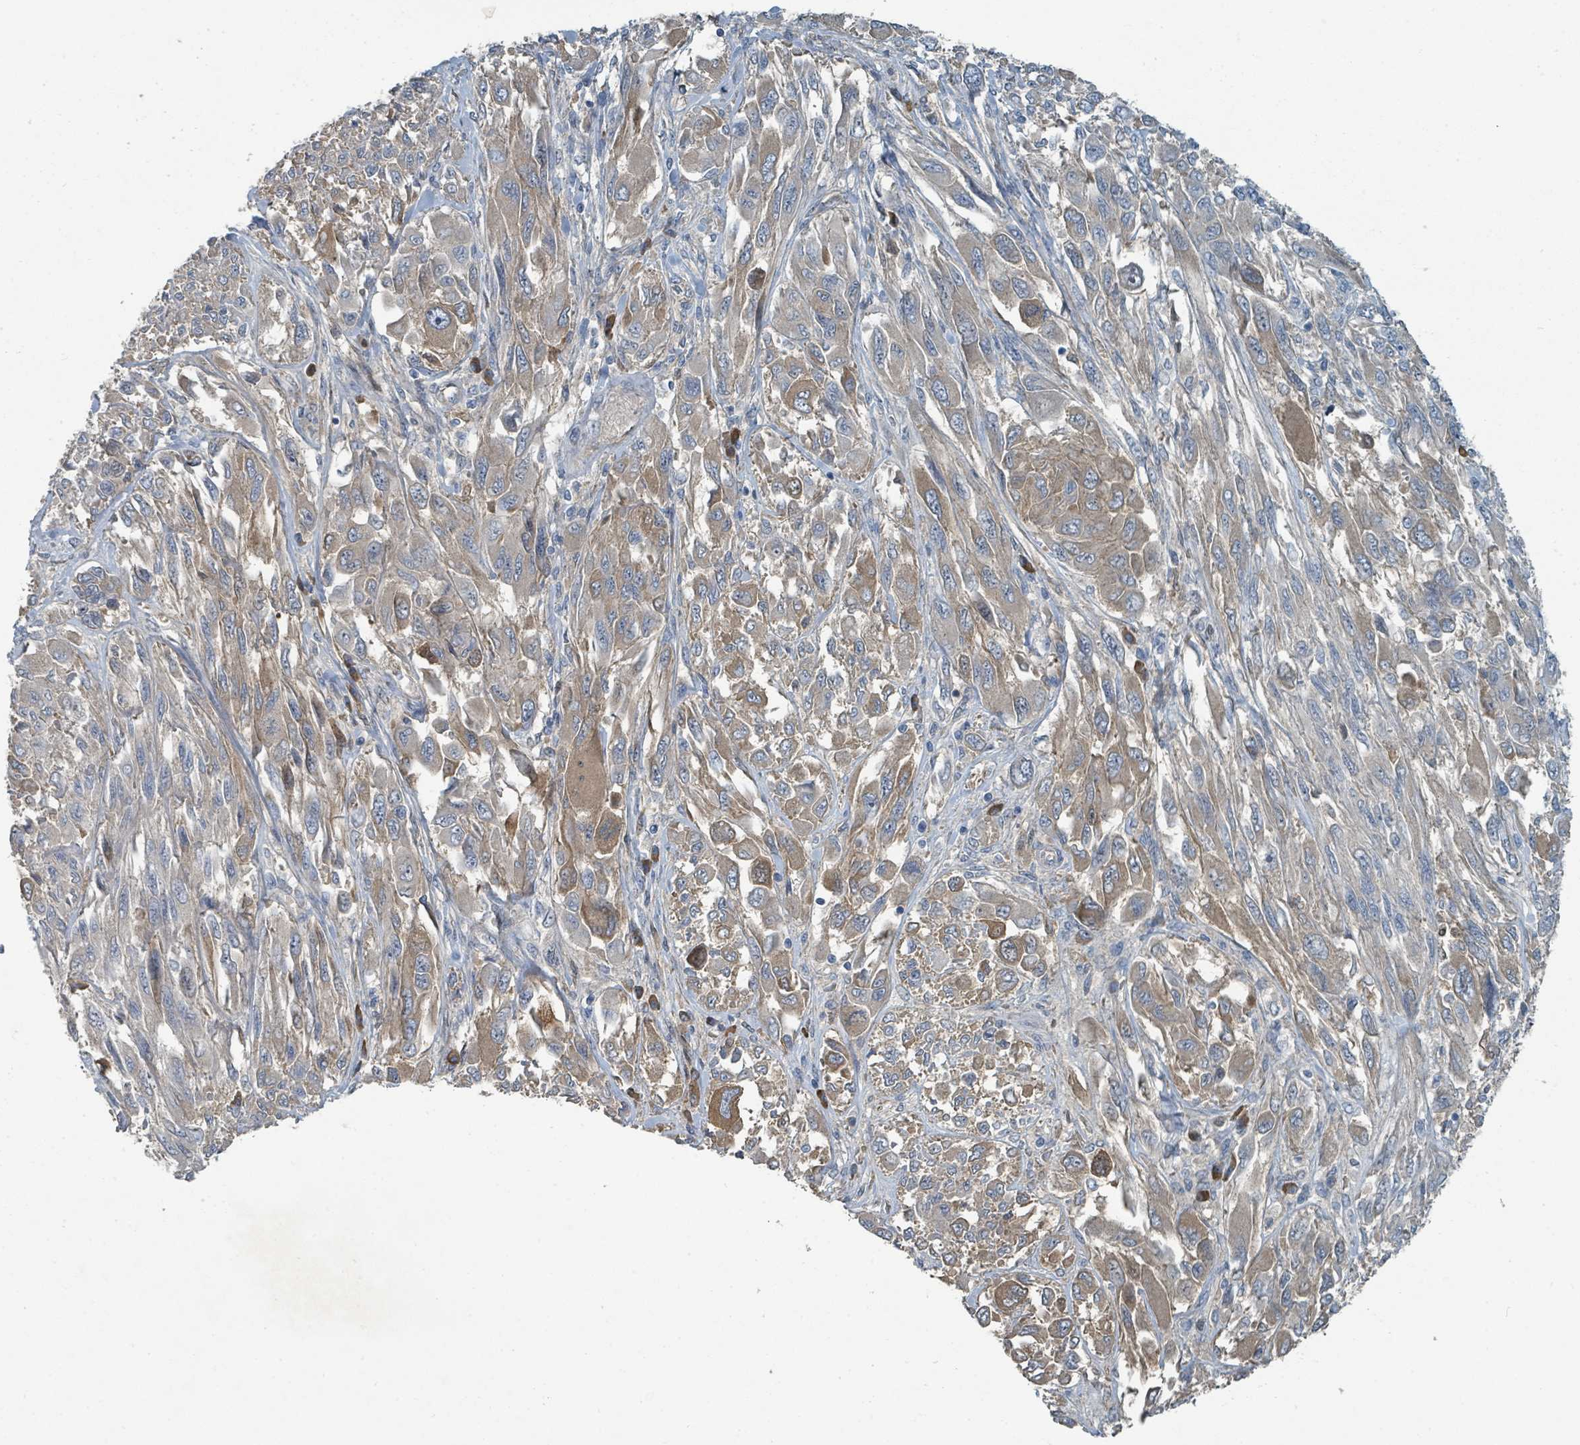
{"staining": {"intensity": "moderate", "quantity": "<25%", "location": "cytoplasmic/membranous"}, "tissue": "melanoma", "cell_type": "Tumor cells", "image_type": "cancer", "snomed": [{"axis": "morphology", "description": "Malignant melanoma, NOS"}, {"axis": "topography", "description": "Skin"}], "caption": "Moderate cytoplasmic/membranous positivity for a protein is appreciated in approximately <25% of tumor cells of malignant melanoma using IHC.", "gene": "SLC44A5", "patient": {"sex": "female", "age": 91}}